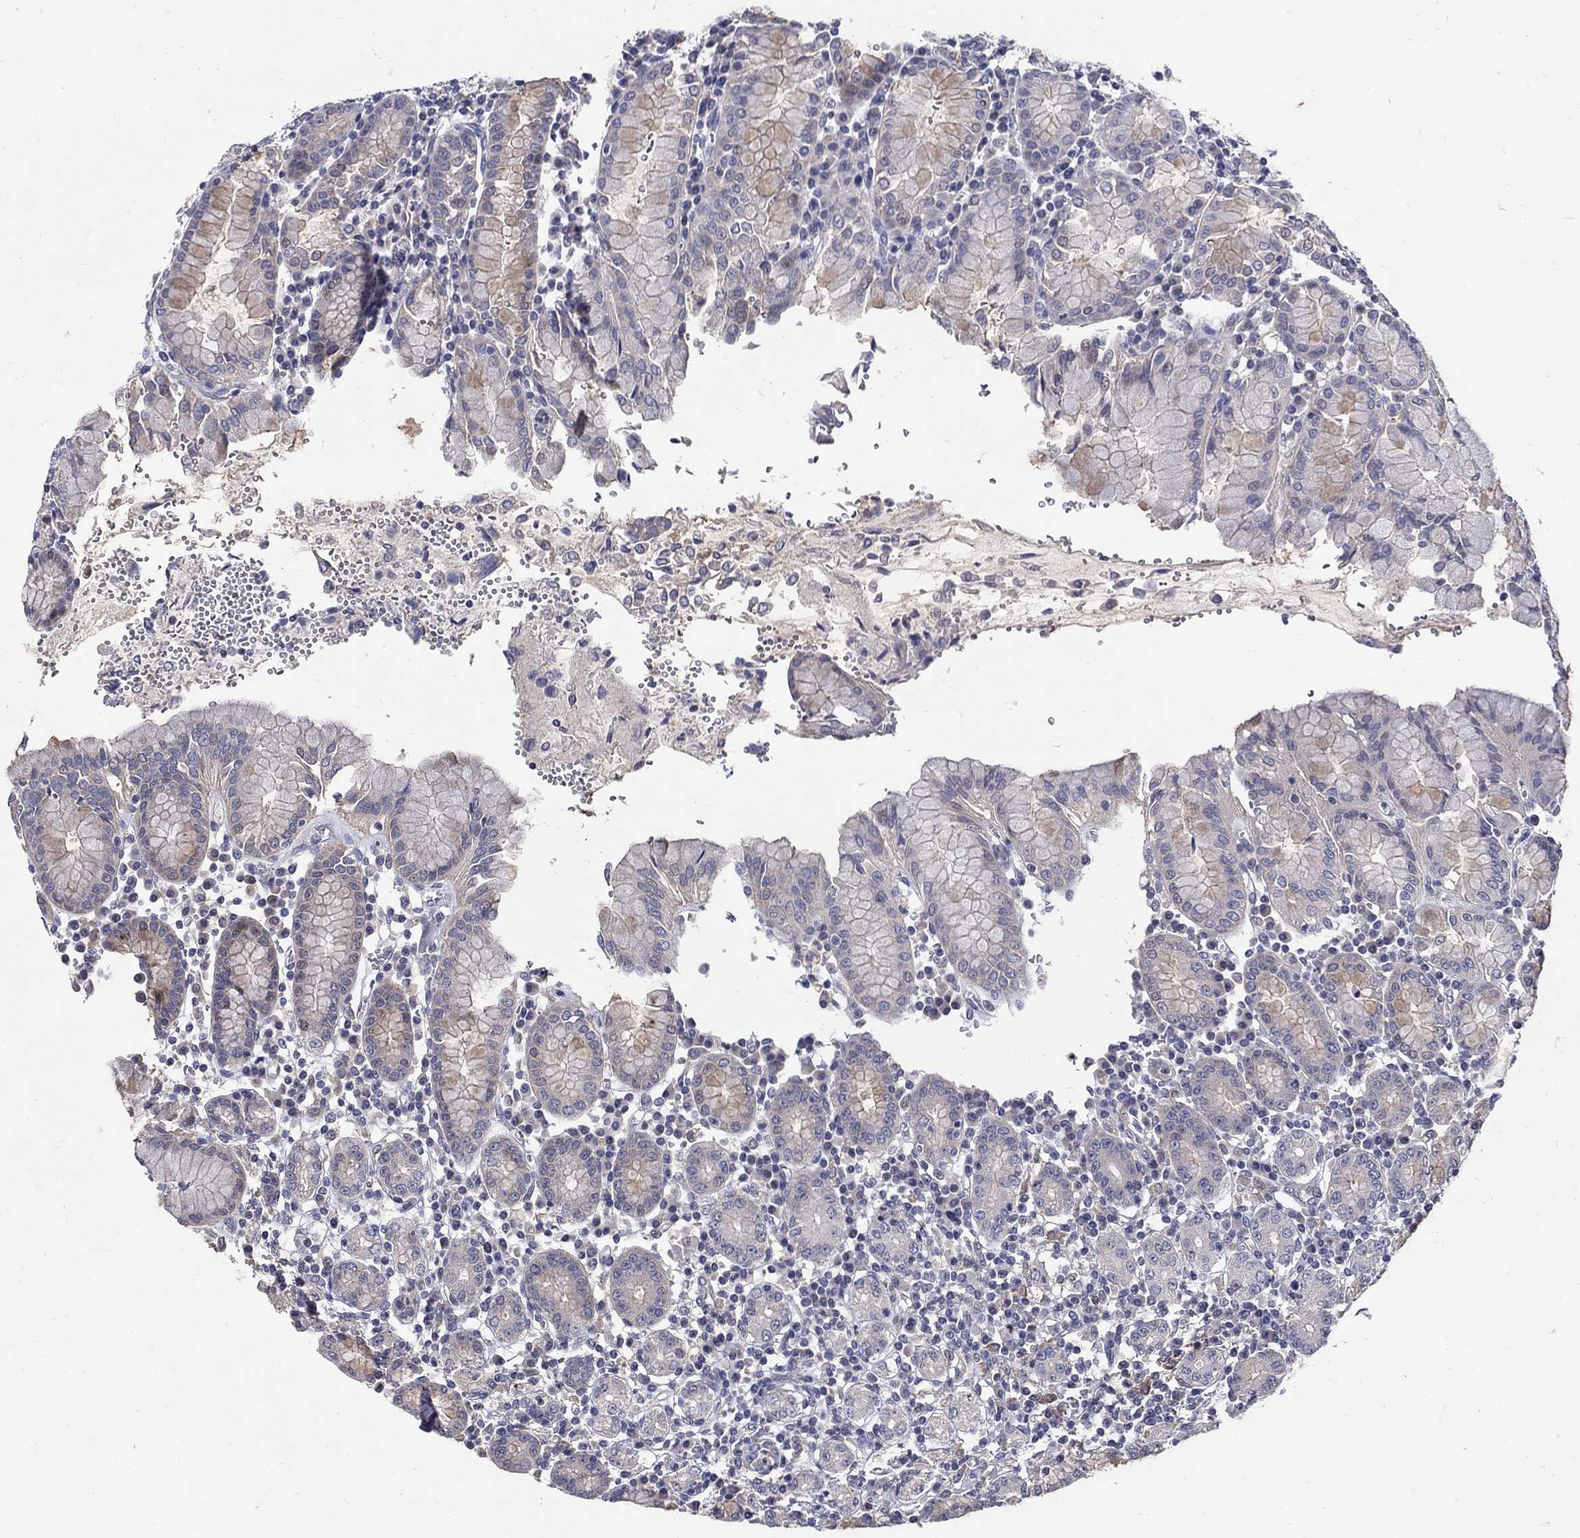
{"staining": {"intensity": "negative", "quantity": "none", "location": "none"}, "tissue": "stomach", "cell_type": "Glandular cells", "image_type": "normal", "snomed": [{"axis": "morphology", "description": "Normal tissue, NOS"}, {"axis": "topography", "description": "Stomach, upper"}, {"axis": "topography", "description": "Stomach"}], "caption": "Immunohistochemistry (IHC) micrograph of unremarkable stomach stained for a protein (brown), which displays no expression in glandular cells. (IHC, brightfield microscopy, high magnification).", "gene": "CETN1", "patient": {"sex": "male", "age": 62}}